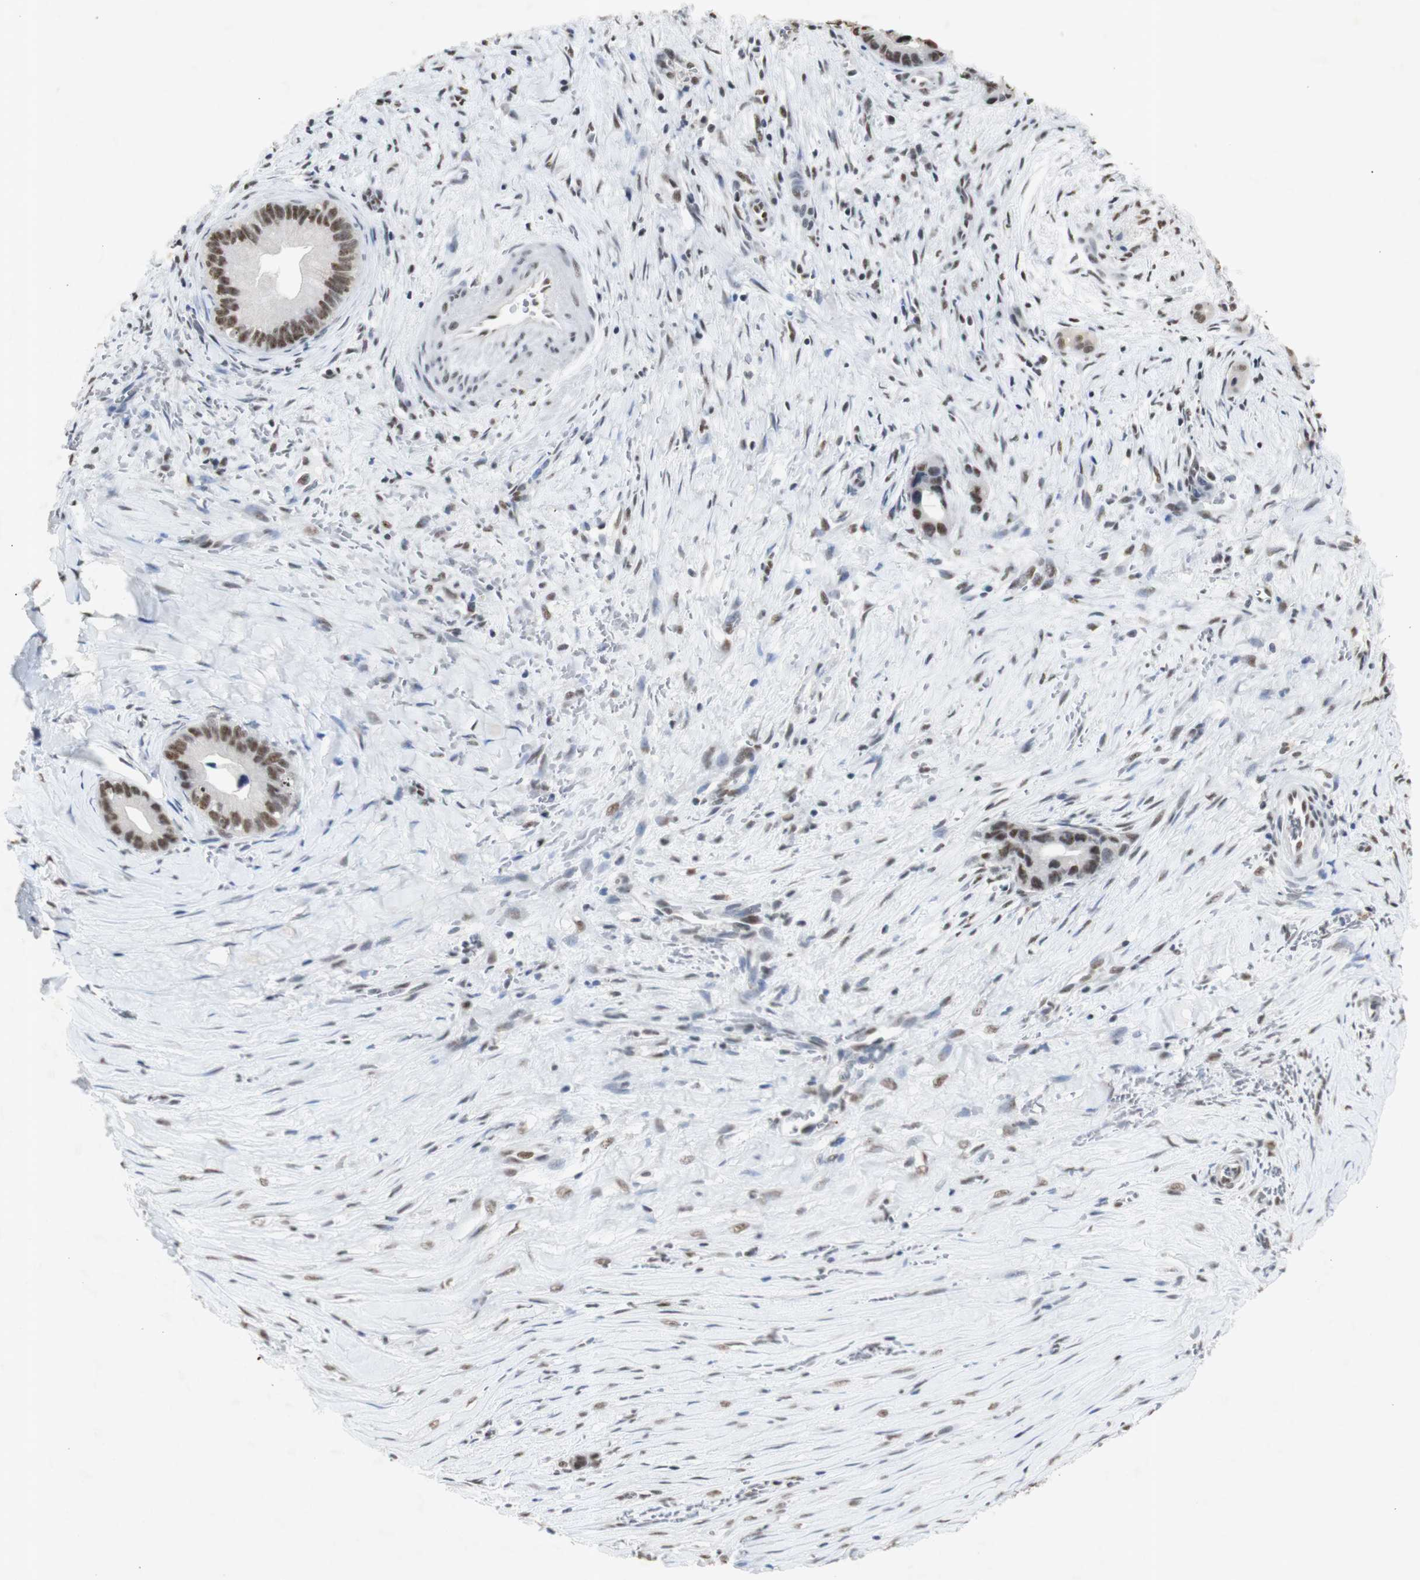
{"staining": {"intensity": "moderate", "quantity": ">75%", "location": "nuclear"}, "tissue": "liver cancer", "cell_type": "Tumor cells", "image_type": "cancer", "snomed": [{"axis": "morphology", "description": "Cholangiocarcinoma"}, {"axis": "topography", "description": "Liver"}], "caption": "Immunohistochemical staining of cholangiocarcinoma (liver) reveals medium levels of moderate nuclear protein staining in approximately >75% of tumor cells.", "gene": "SNRPB", "patient": {"sex": "female", "age": 55}}